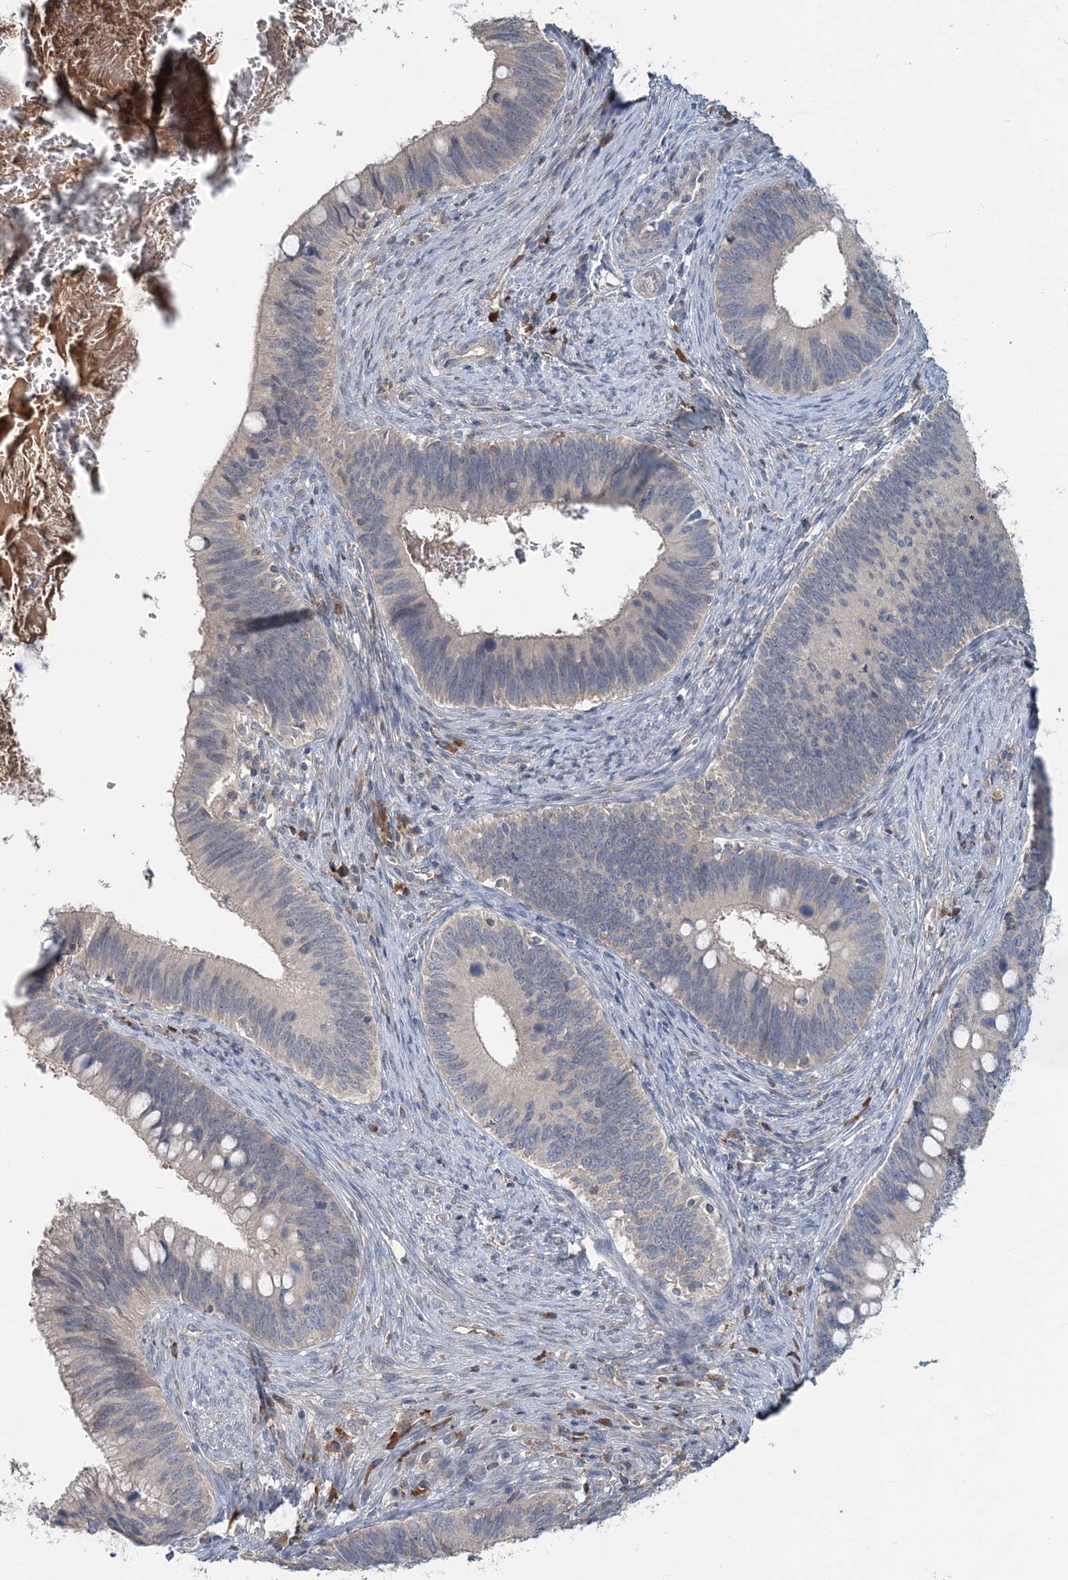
{"staining": {"intensity": "negative", "quantity": "none", "location": "none"}, "tissue": "cervical cancer", "cell_type": "Tumor cells", "image_type": "cancer", "snomed": [{"axis": "morphology", "description": "Adenocarcinoma, NOS"}, {"axis": "topography", "description": "Cervix"}], "caption": "IHC micrograph of cervical cancer stained for a protein (brown), which exhibits no positivity in tumor cells. (DAB immunohistochemistry (IHC) visualized using brightfield microscopy, high magnification).", "gene": "RNF25", "patient": {"sex": "female", "age": 42}}